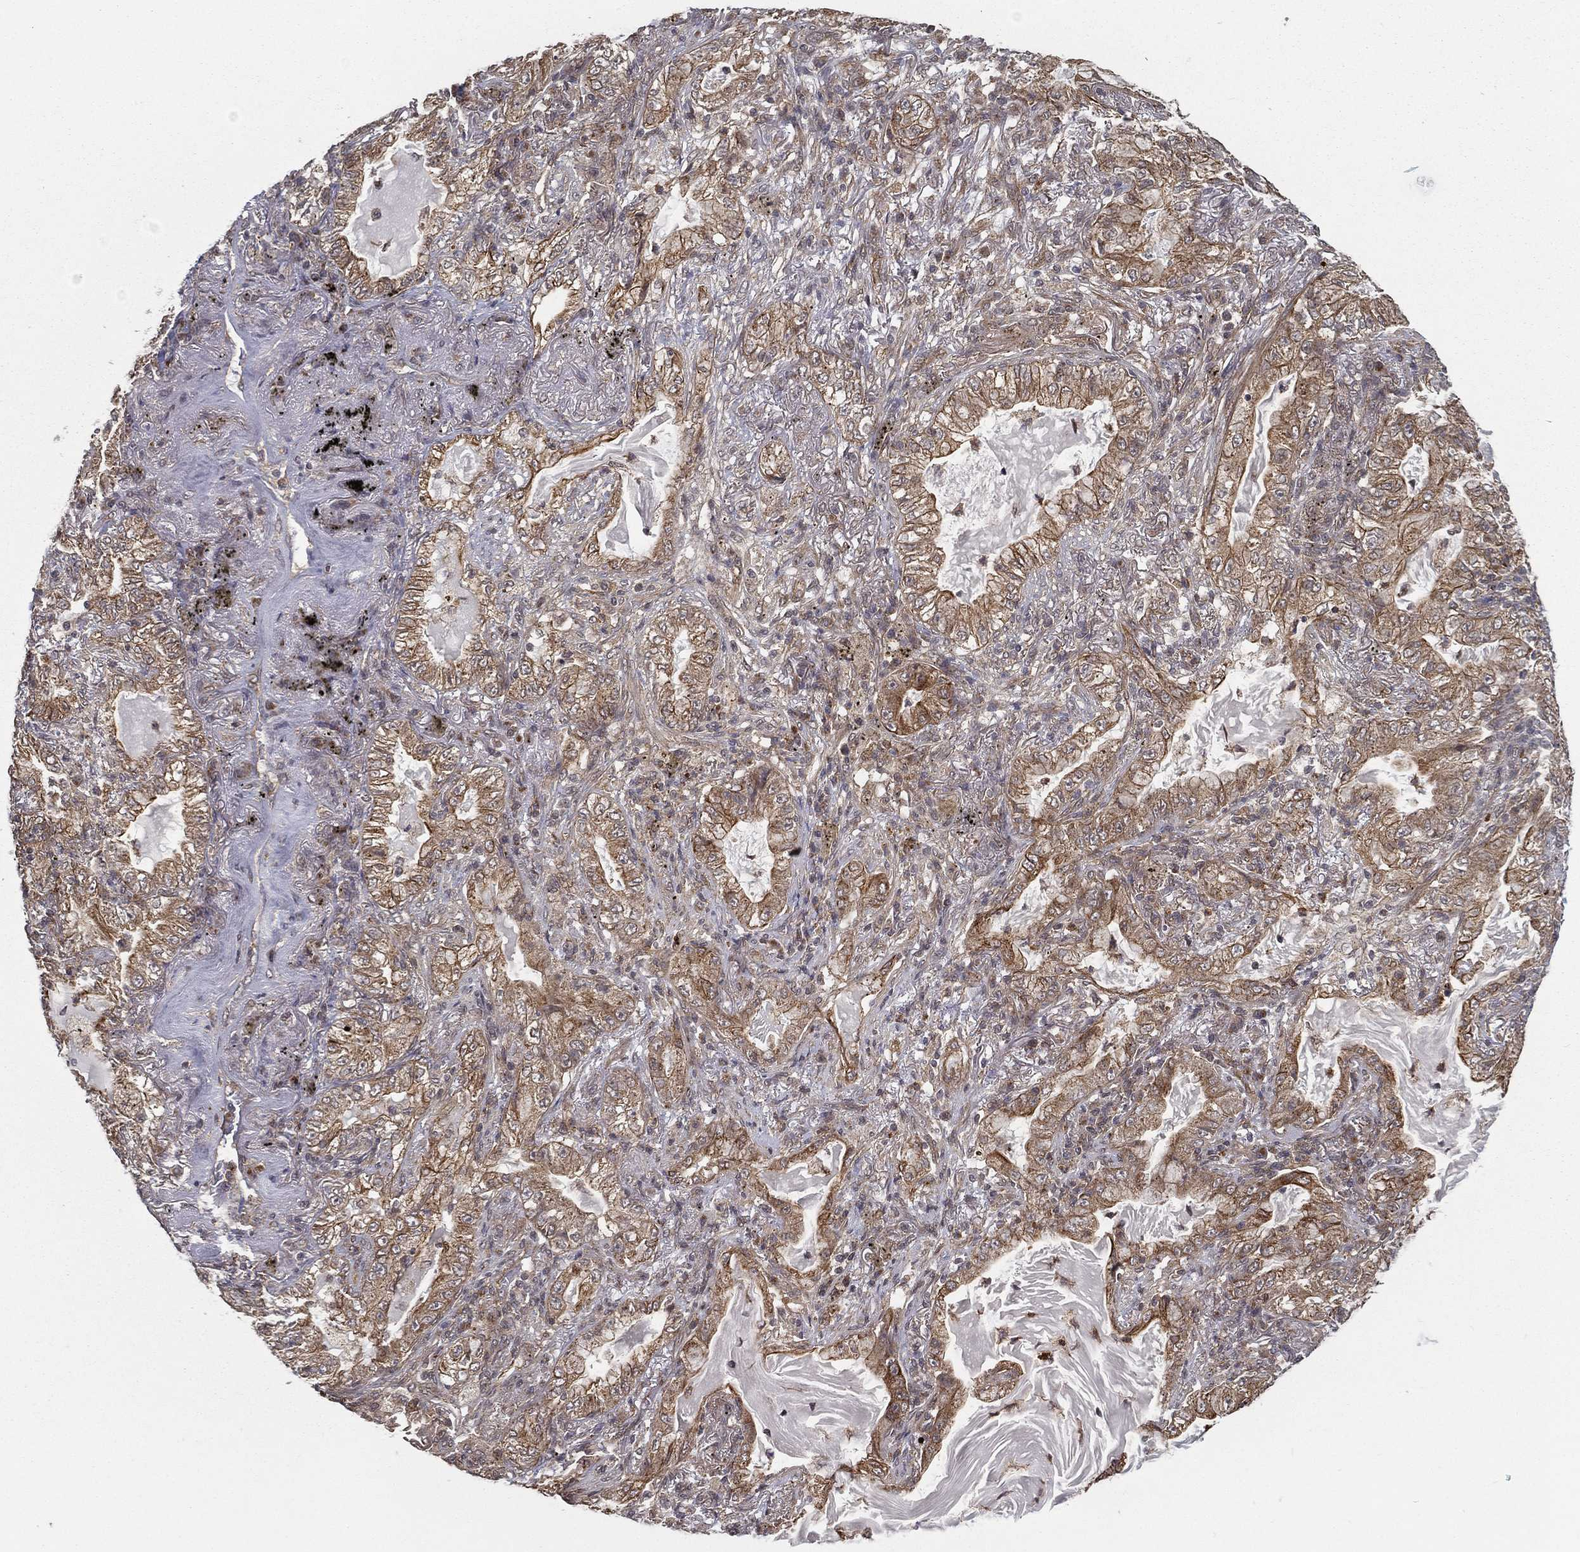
{"staining": {"intensity": "moderate", "quantity": ">75%", "location": "cytoplasmic/membranous"}, "tissue": "lung cancer", "cell_type": "Tumor cells", "image_type": "cancer", "snomed": [{"axis": "morphology", "description": "Adenocarcinoma, NOS"}, {"axis": "topography", "description": "Lung"}], "caption": "Lung adenocarcinoma stained with IHC reveals moderate cytoplasmic/membranous positivity in approximately >75% of tumor cells.", "gene": "UACA", "patient": {"sex": "female", "age": 73}}